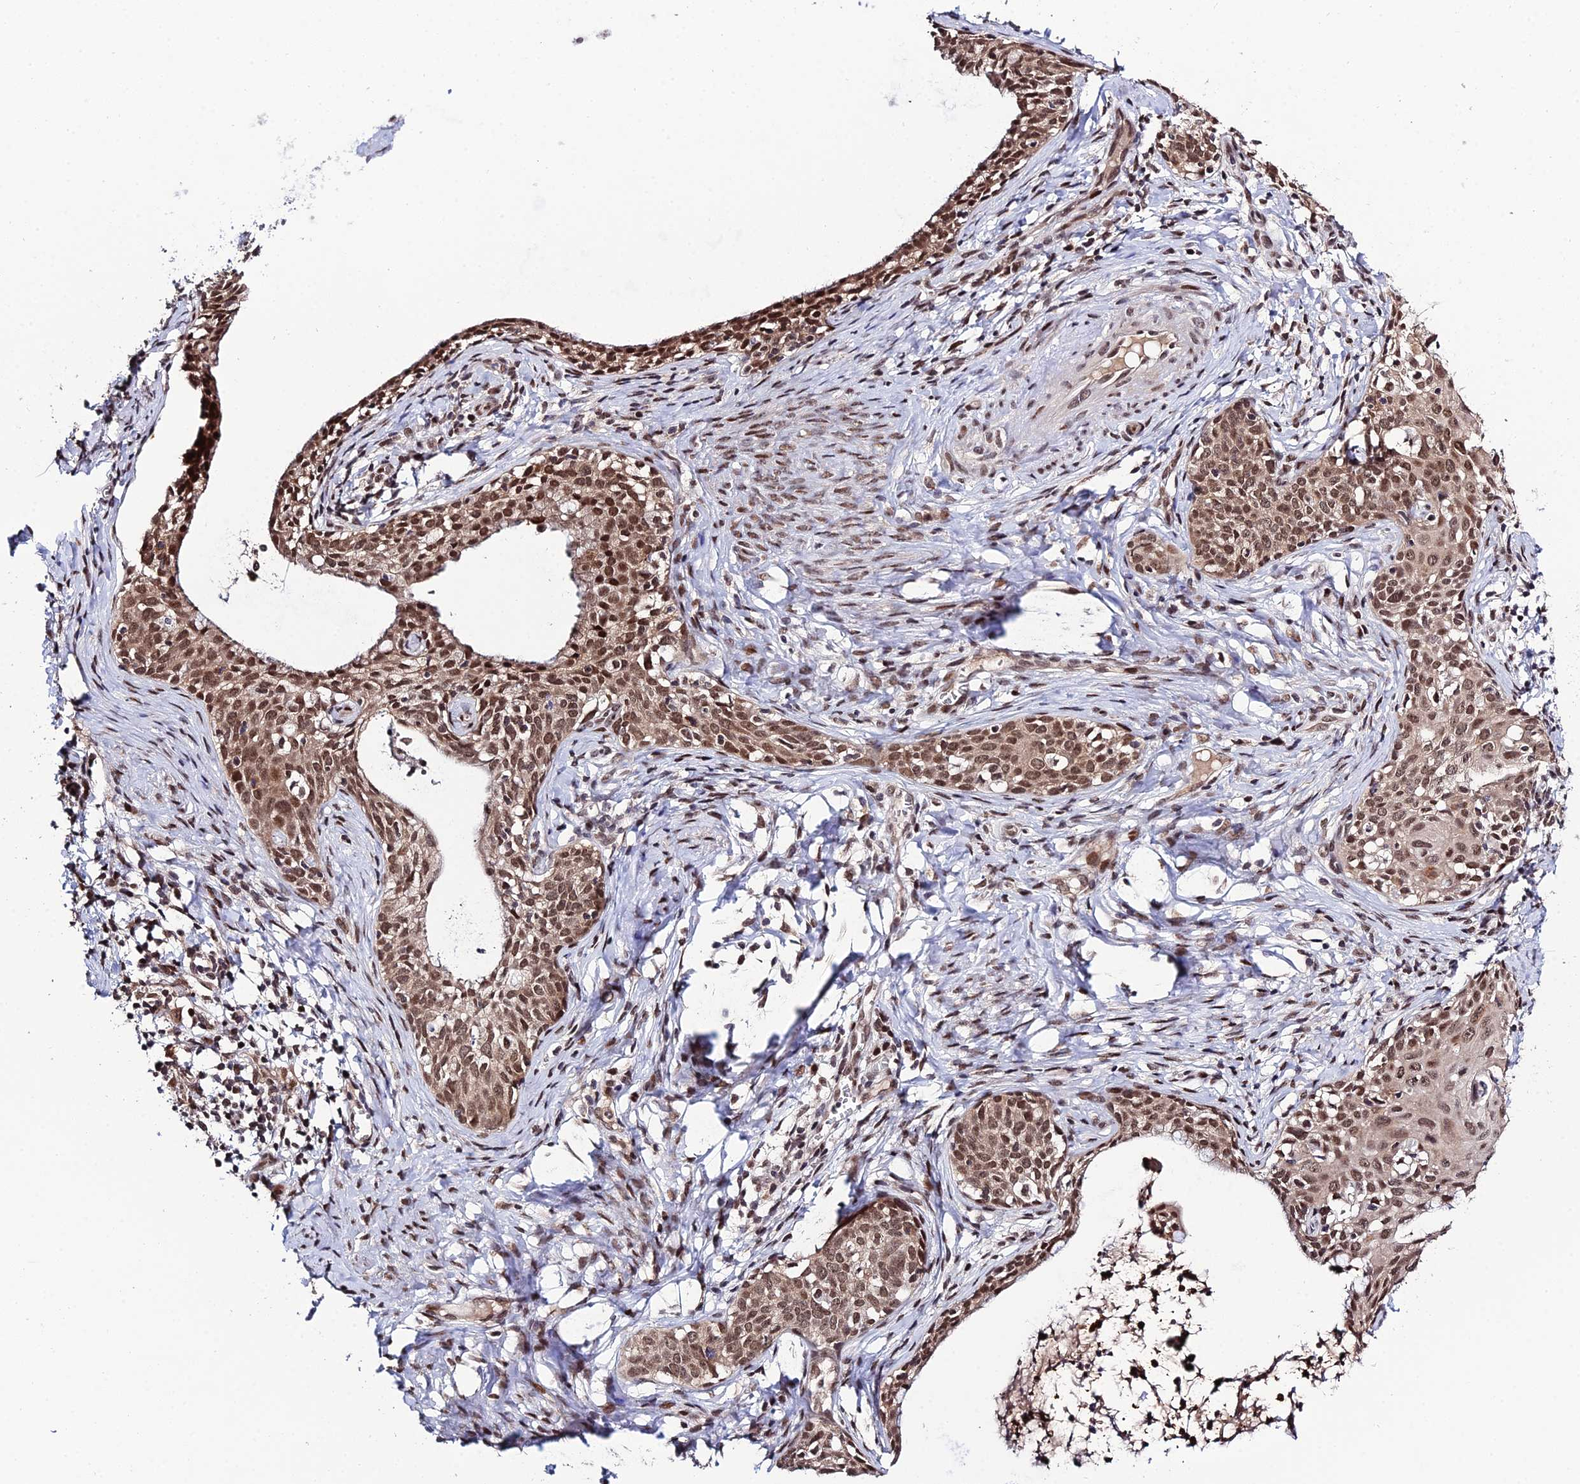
{"staining": {"intensity": "moderate", "quantity": ">75%", "location": "nuclear"}, "tissue": "cervical cancer", "cell_type": "Tumor cells", "image_type": "cancer", "snomed": [{"axis": "morphology", "description": "Squamous cell carcinoma, NOS"}, {"axis": "topography", "description": "Cervix"}], "caption": "Squamous cell carcinoma (cervical) tissue demonstrates moderate nuclear positivity in approximately >75% of tumor cells, visualized by immunohistochemistry. The protein is shown in brown color, while the nuclei are stained blue.", "gene": "SYT15", "patient": {"sex": "female", "age": 52}}